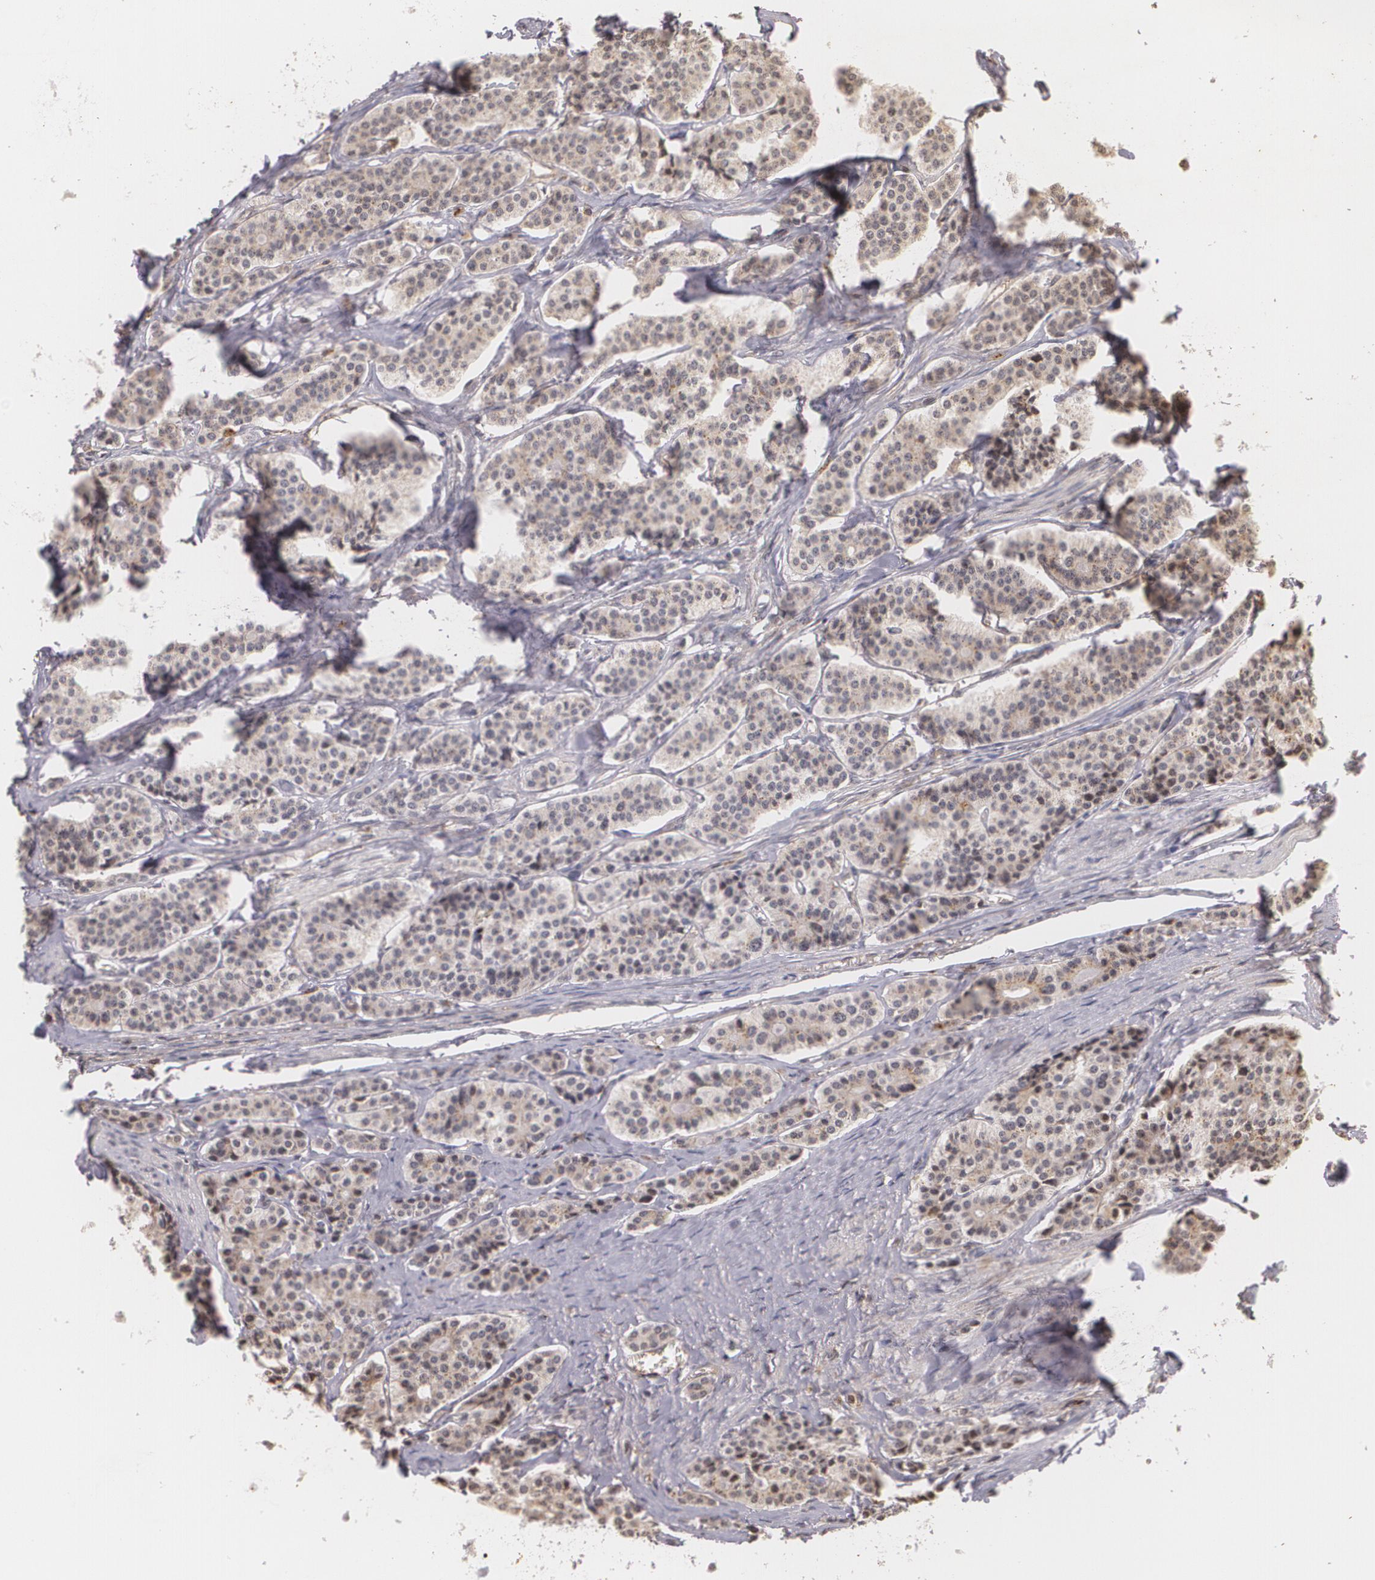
{"staining": {"intensity": "weak", "quantity": ">75%", "location": "cytoplasmic/membranous"}, "tissue": "carcinoid", "cell_type": "Tumor cells", "image_type": "cancer", "snomed": [{"axis": "morphology", "description": "Carcinoid, malignant, NOS"}, {"axis": "topography", "description": "Small intestine"}], "caption": "Tumor cells reveal weak cytoplasmic/membranous staining in about >75% of cells in carcinoid.", "gene": "VAV3", "patient": {"sex": "male", "age": 63}}